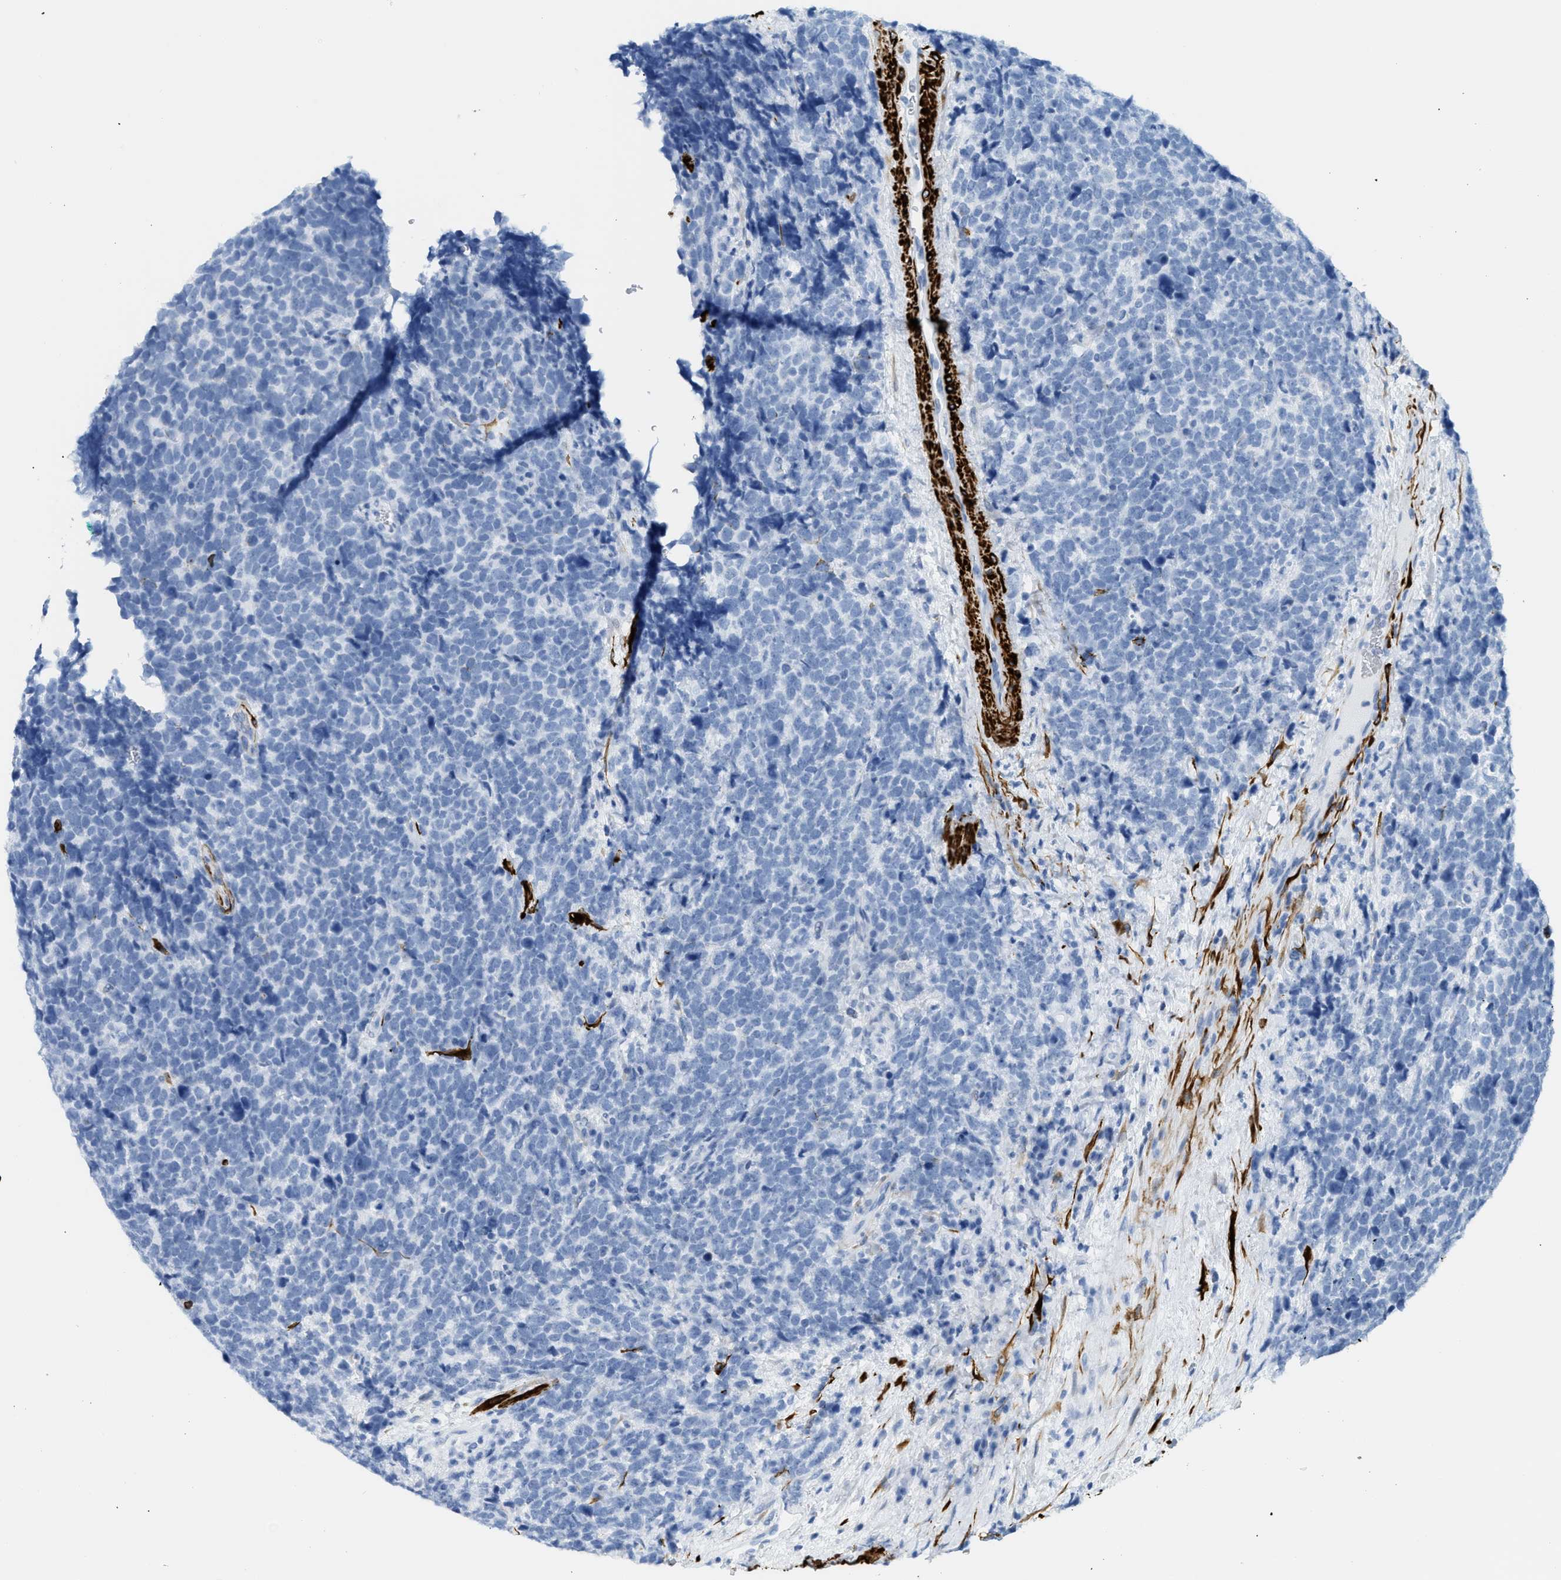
{"staining": {"intensity": "negative", "quantity": "none", "location": "none"}, "tissue": "urothelial cancer", "cell_type": "Tumor cells", "image_type": "cancer", "snomed": [{"axis": "morphology", "description": "Urothelial carcinoma, High grade"}, {"axis": "topography", "description": "Urinary bladder"}], "caption": "Image shows no protein positivity in tumor cells of urothelial cancer tissue.", "gene": "DES", "patient": {"sex": "female", "age": 82}}